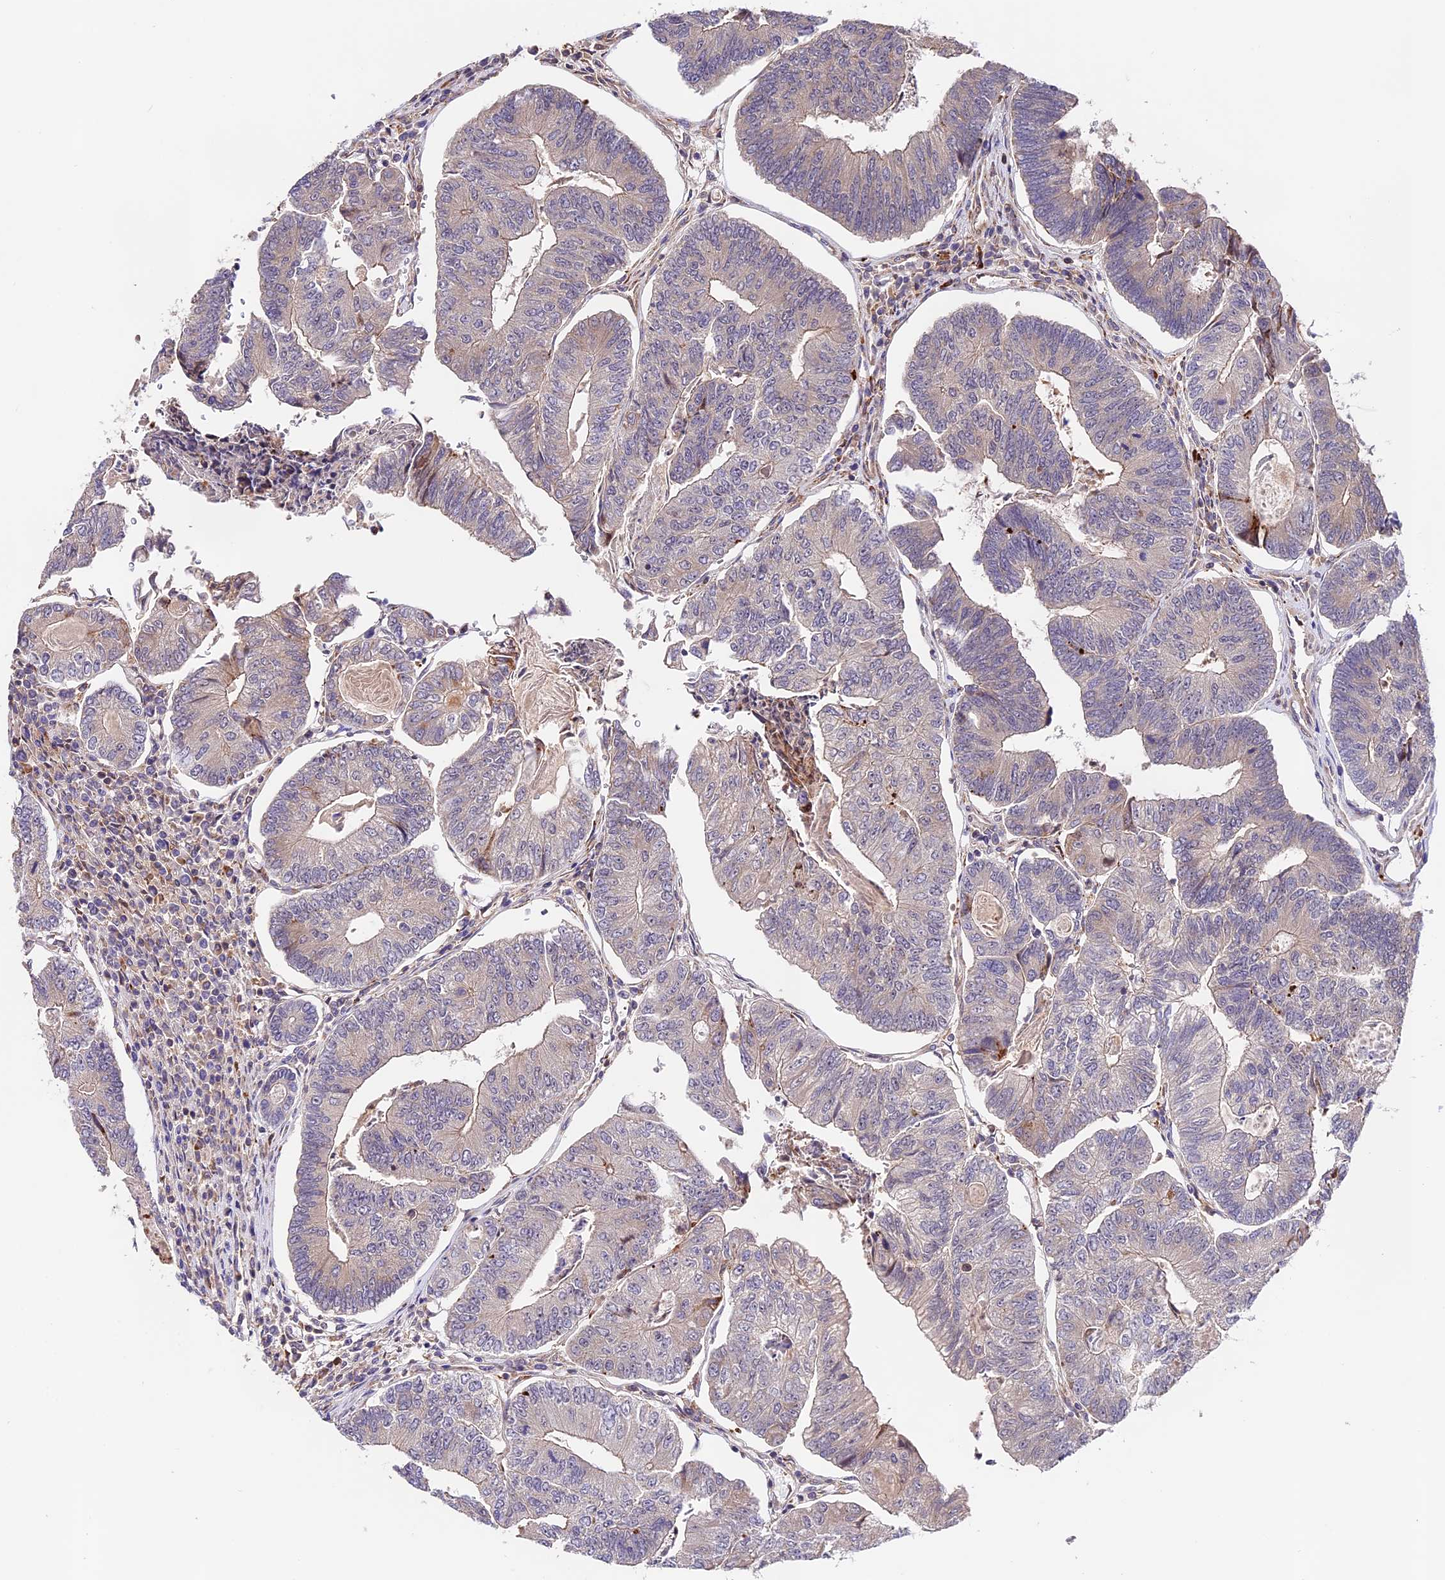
{"staining": {"intensity": "negative", "quantity": "none", "location": "none"}, "tissue": "colorectal cancer", "cell_type": "Tumor cells", "image_type": "cancer", "snomed": [{"axis": "morphology", "description": "Adenocarcinoma, NOS"}, {"axis": "topography", "description": "Colon"}], "caption": "The histopathology image demonstrates no significant positivity in tumor cells of colorectal cancer.", "gene": "CACNA1H", "patient": {"sex": "female", "age": 67}}